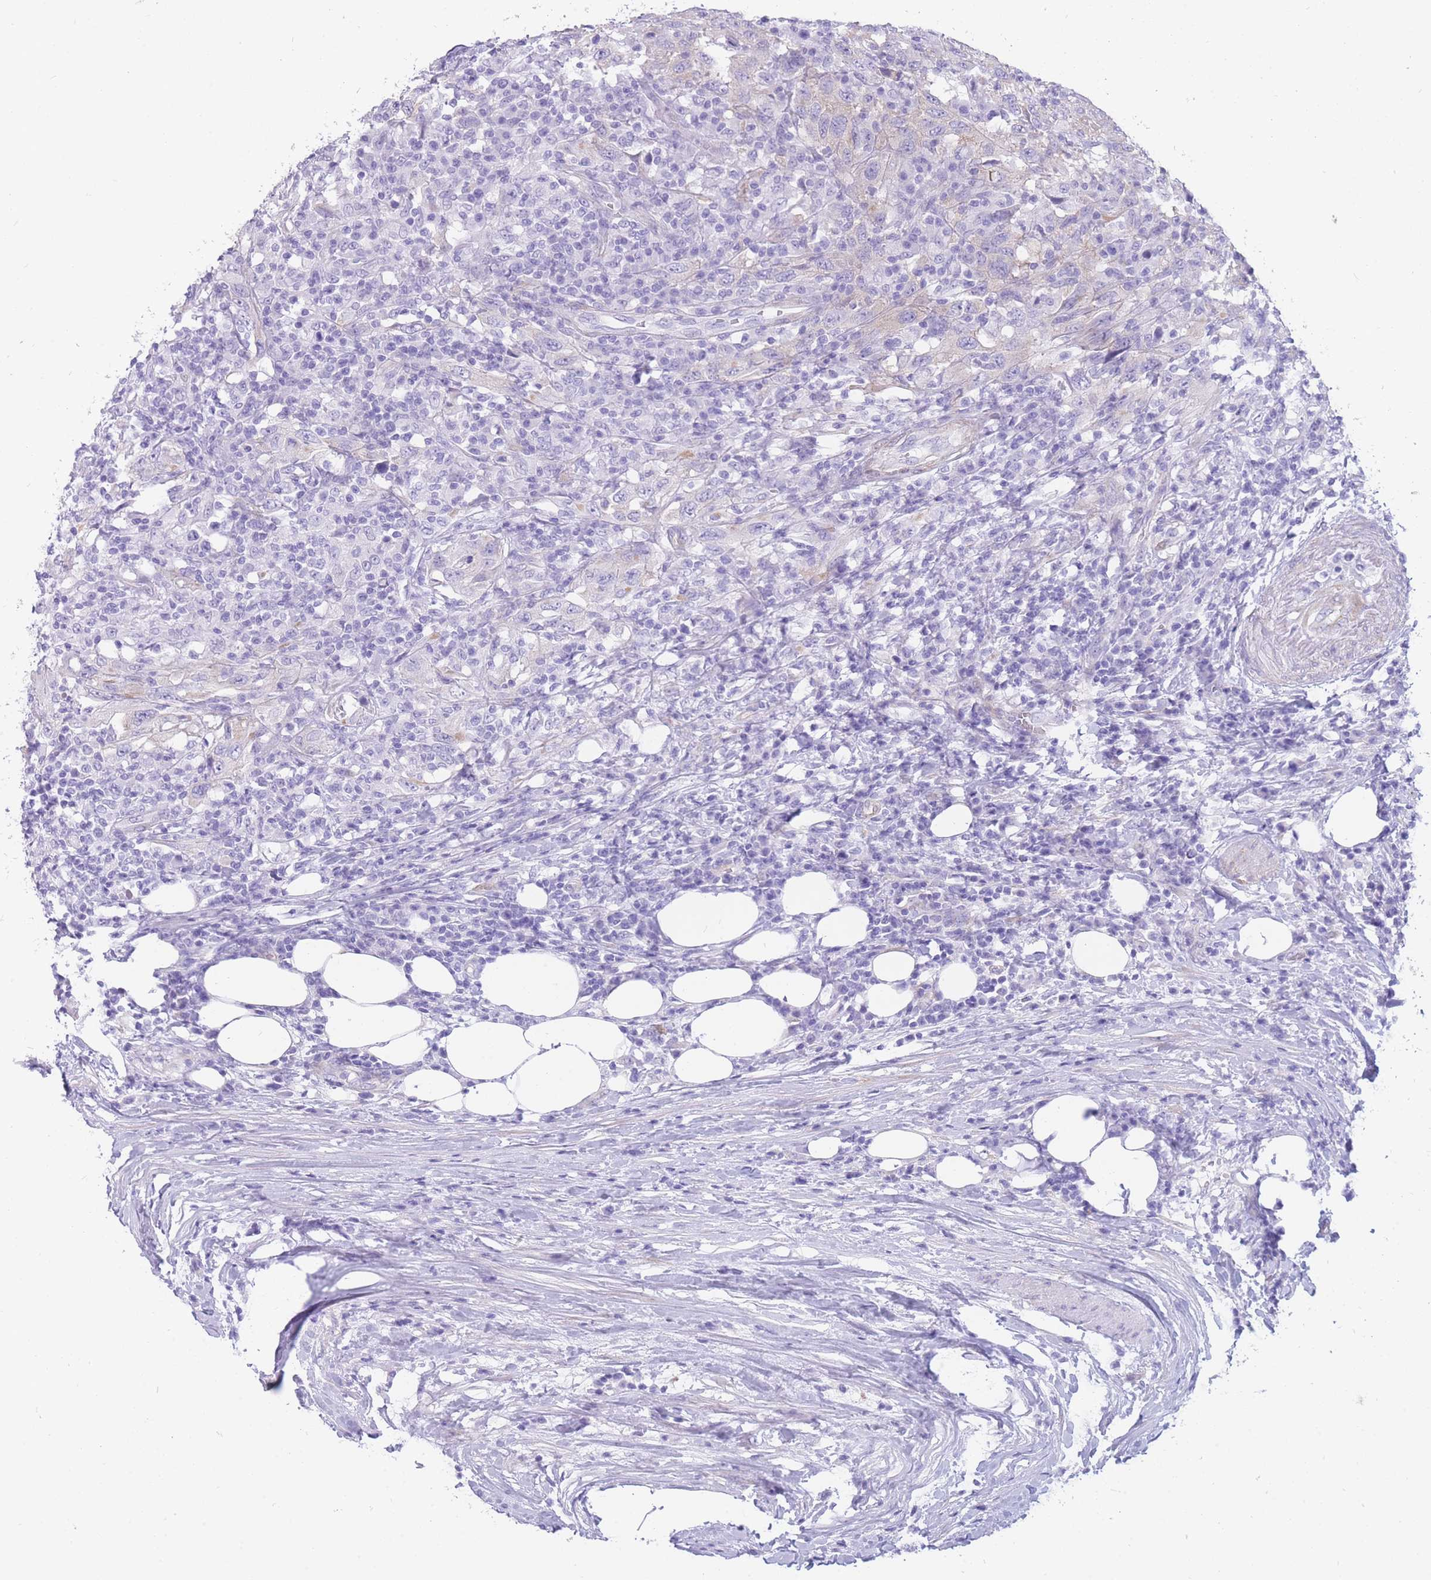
{"staining": {"intensity": "negative", "quantity": "none", "location": "none"}, "tissue": "urothelial cancer", "cell_type": "Tumor cells", "image_type": "cancer", "snomed": [{"axis": "morphology", "description": "Urothelial carcinoma, High grade"}, {"axis": "topography", "description": "Urinary bladder"}], "caption": "Protein analysis of urothelial carcinoma (high-grade) shows no significant staining in tumor cells.", "gene": "MTSS2", "patient": {"sex": "male", "age": 61}}